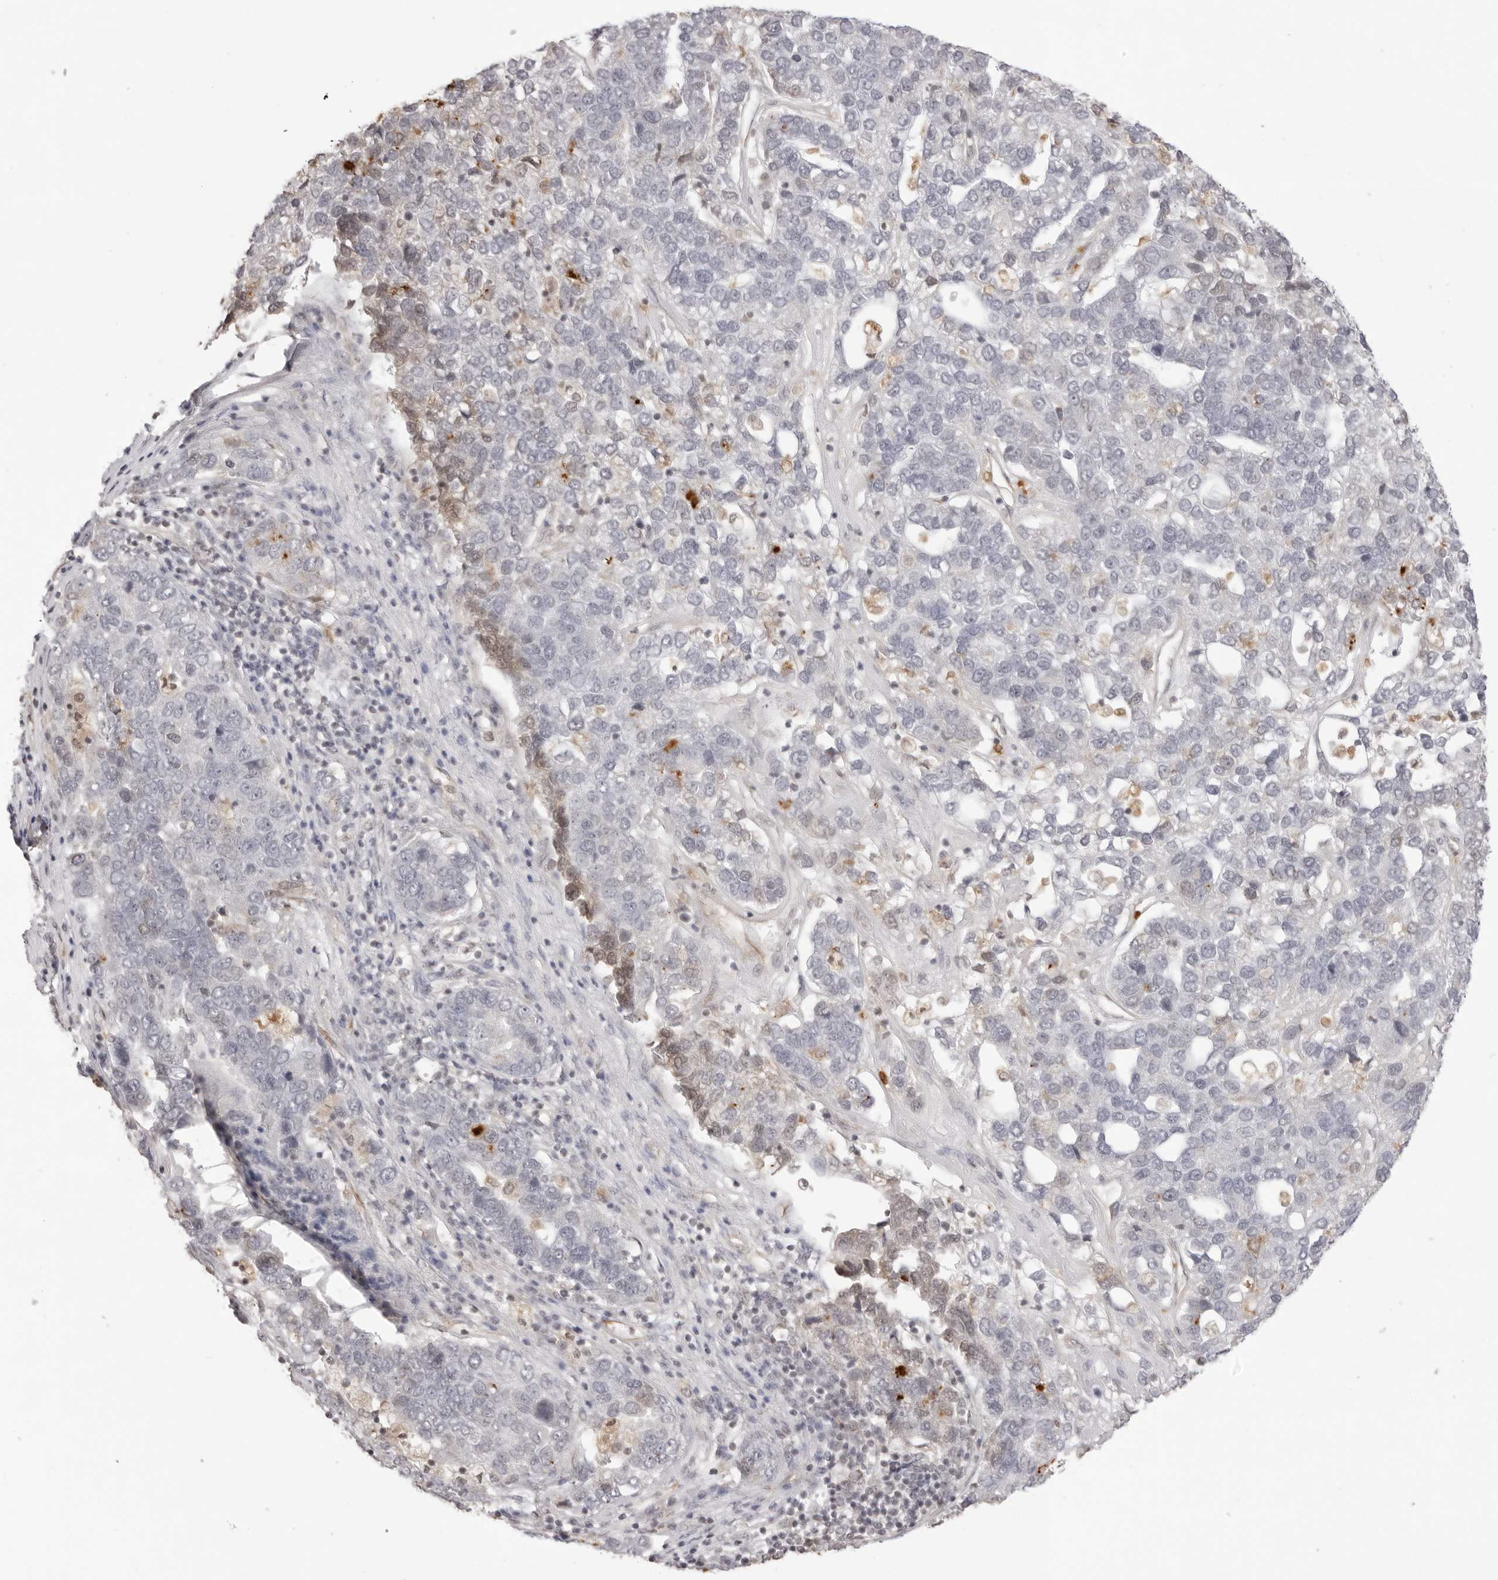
{"staining": {"intensity": "negative", "quantity": "none", "location": "none"}, "tissue": "pancreatic cancer", "cell_type": "Tumor cells", "image_type": "cancer", "snomed": [{"axis": "morphology", "description": "Adenocarcinoma, NOS"}, {"axis": "topography", "description": "Pancreas"}], "caption": "The IHC histopathology image has no significant staining in tumor cells of pancreatic cancer tissue. (DAB immunohistochemistry, high magnification).", "gene": "DYNLT5", "patient": {"sex": "female", "age": 61}}